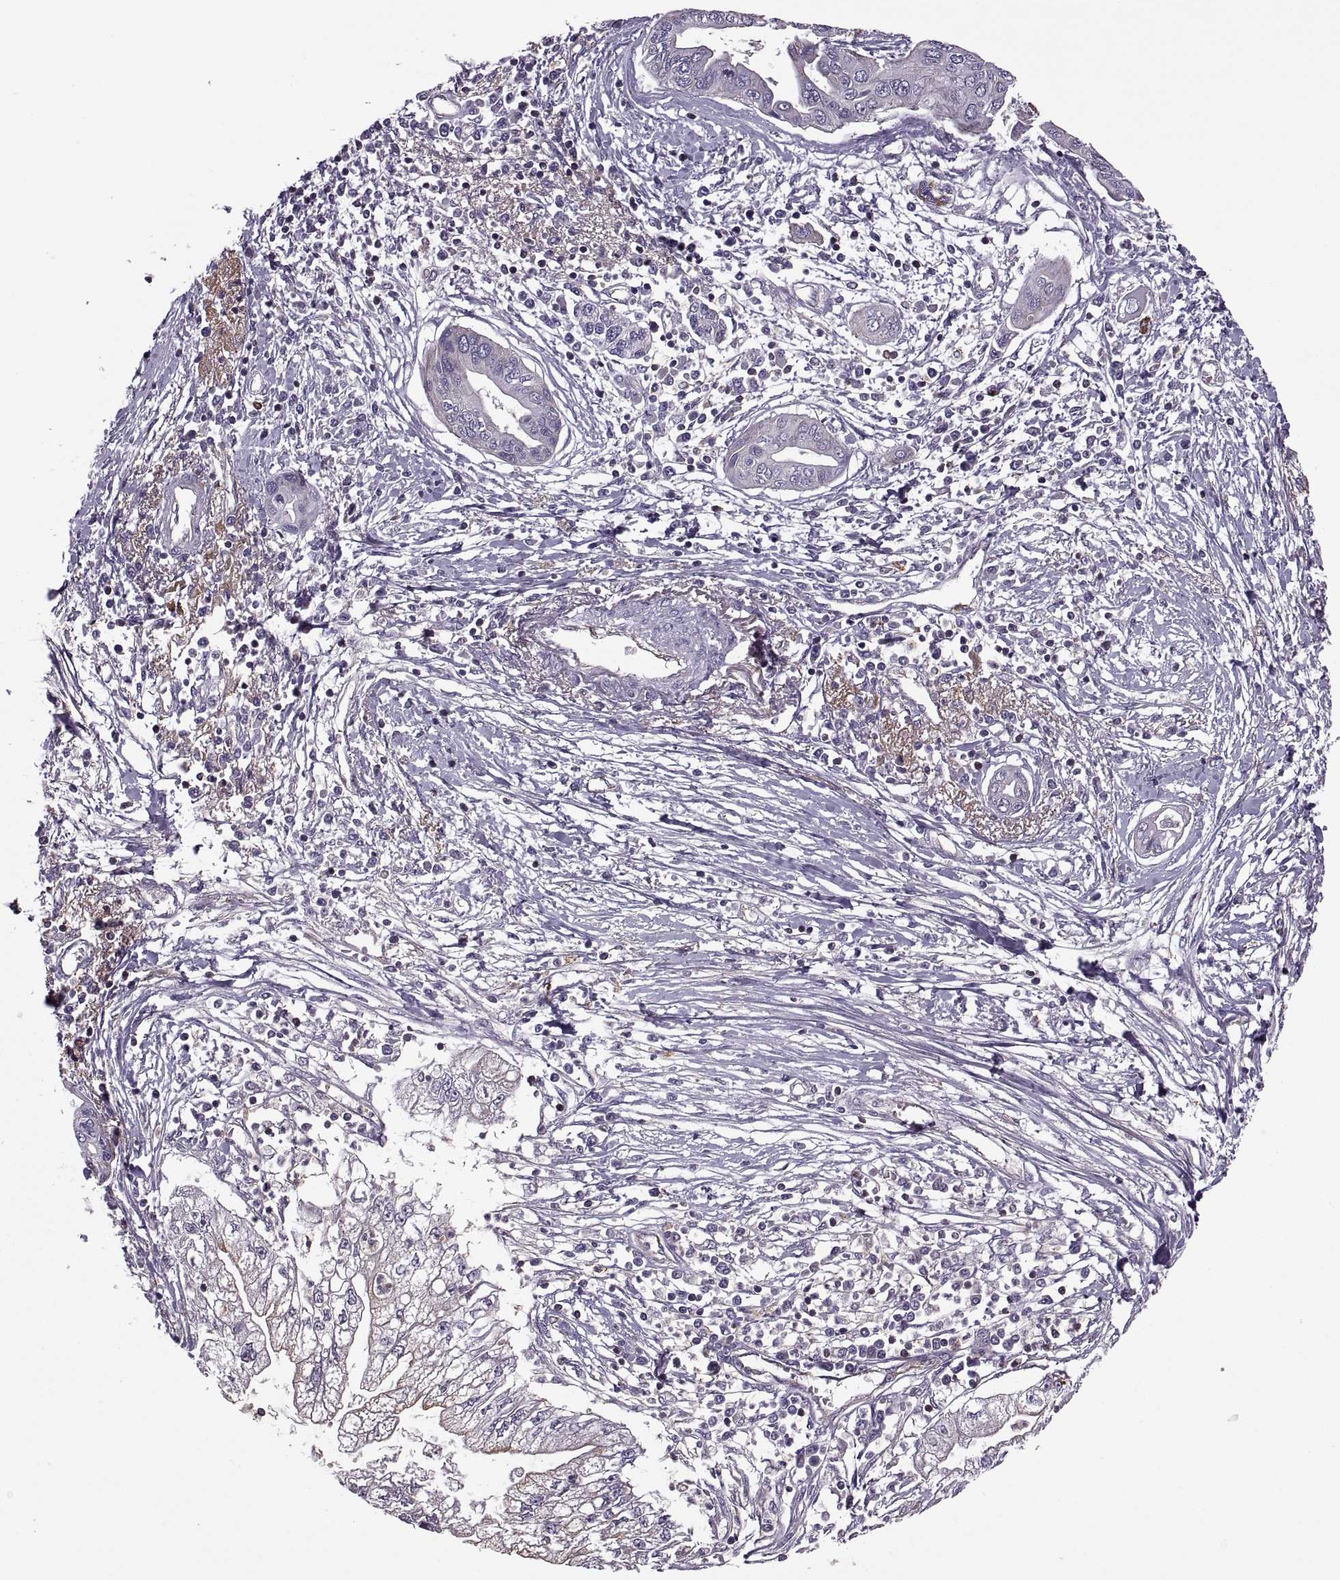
{"staining": {"intensity": "negative", "quantity": "none", "location": "none"}, "tissue": "pancreatic cancer", "cell_type": "Tumor cells", "image_type": "cancer", "snomed": [{"axis": "morphology", "description": "Adenocarcinoma, NOS"}, {"axis": "topography", "description": "Pancreas"}], "caption": "IHC histopathology image of neoplastic tissue: human pancreatic cancer (adenocarcinoma) stained with DAB (3,3'-diaminobenzidine) shows no significant protein expression in tumor cells.", "gene": "SLC2A3", "patient": {"sex": "male", "age": 70}}